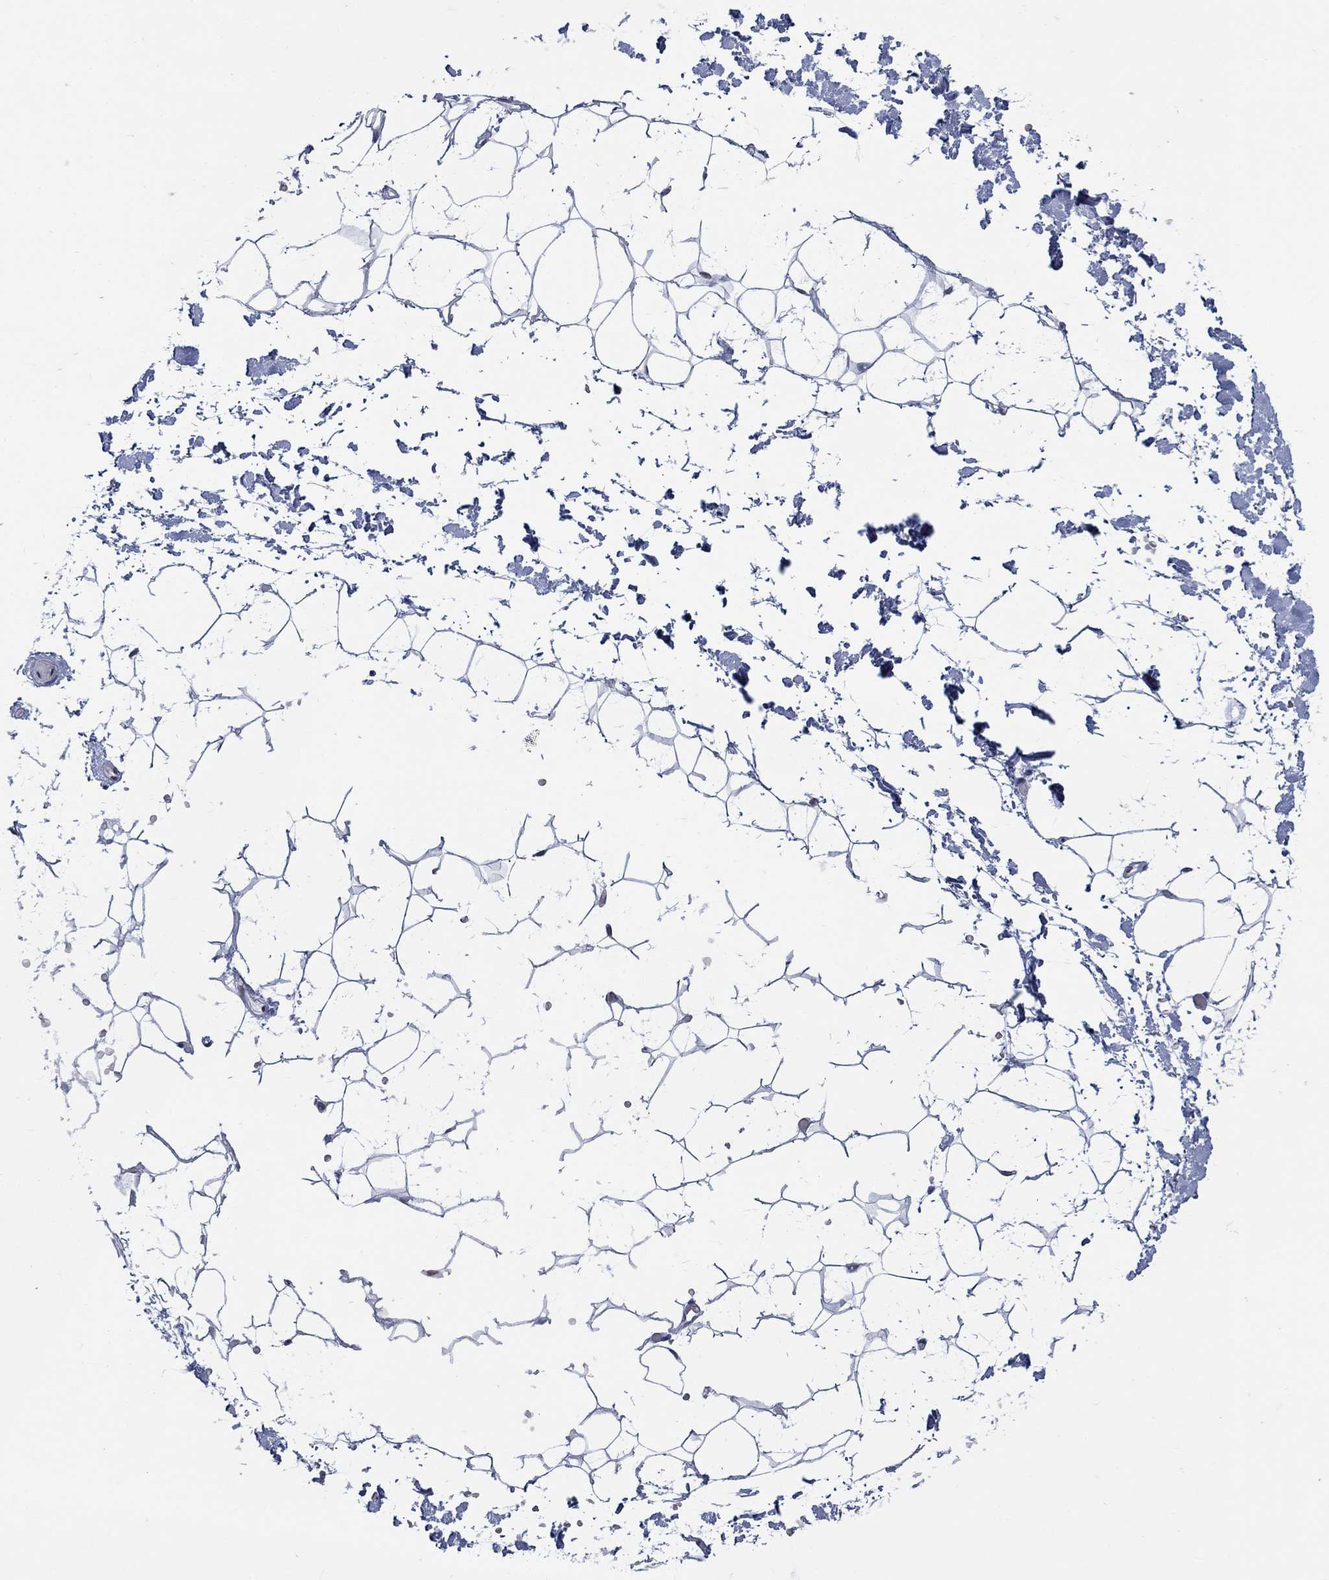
{"staining": {"intensity": "negative", "quantity": "none", "location": "none"}, "tissue": "adipose tissue", "cell_type": "Adipocytes", "image_type": "normal", "snomed": [{"axis": "morphology", "description": "Normal tissue, NOS"}, {"axis": "topography", "description": "Skin"}, {"axis": "topography", "description": "Peripheral nerve tissue"}], "caption": "An IHC histopathology image of benign adipose tissue is shown. There is no staining in adipocytes of adipose tissue. (Stains: DAB immunohistochemistry with hematoxylin counter stain, Microscopy: brightfield microscopy at high magnification).", "gene": "HMGA1", "patient": {"sex": "female", "age": 56}}